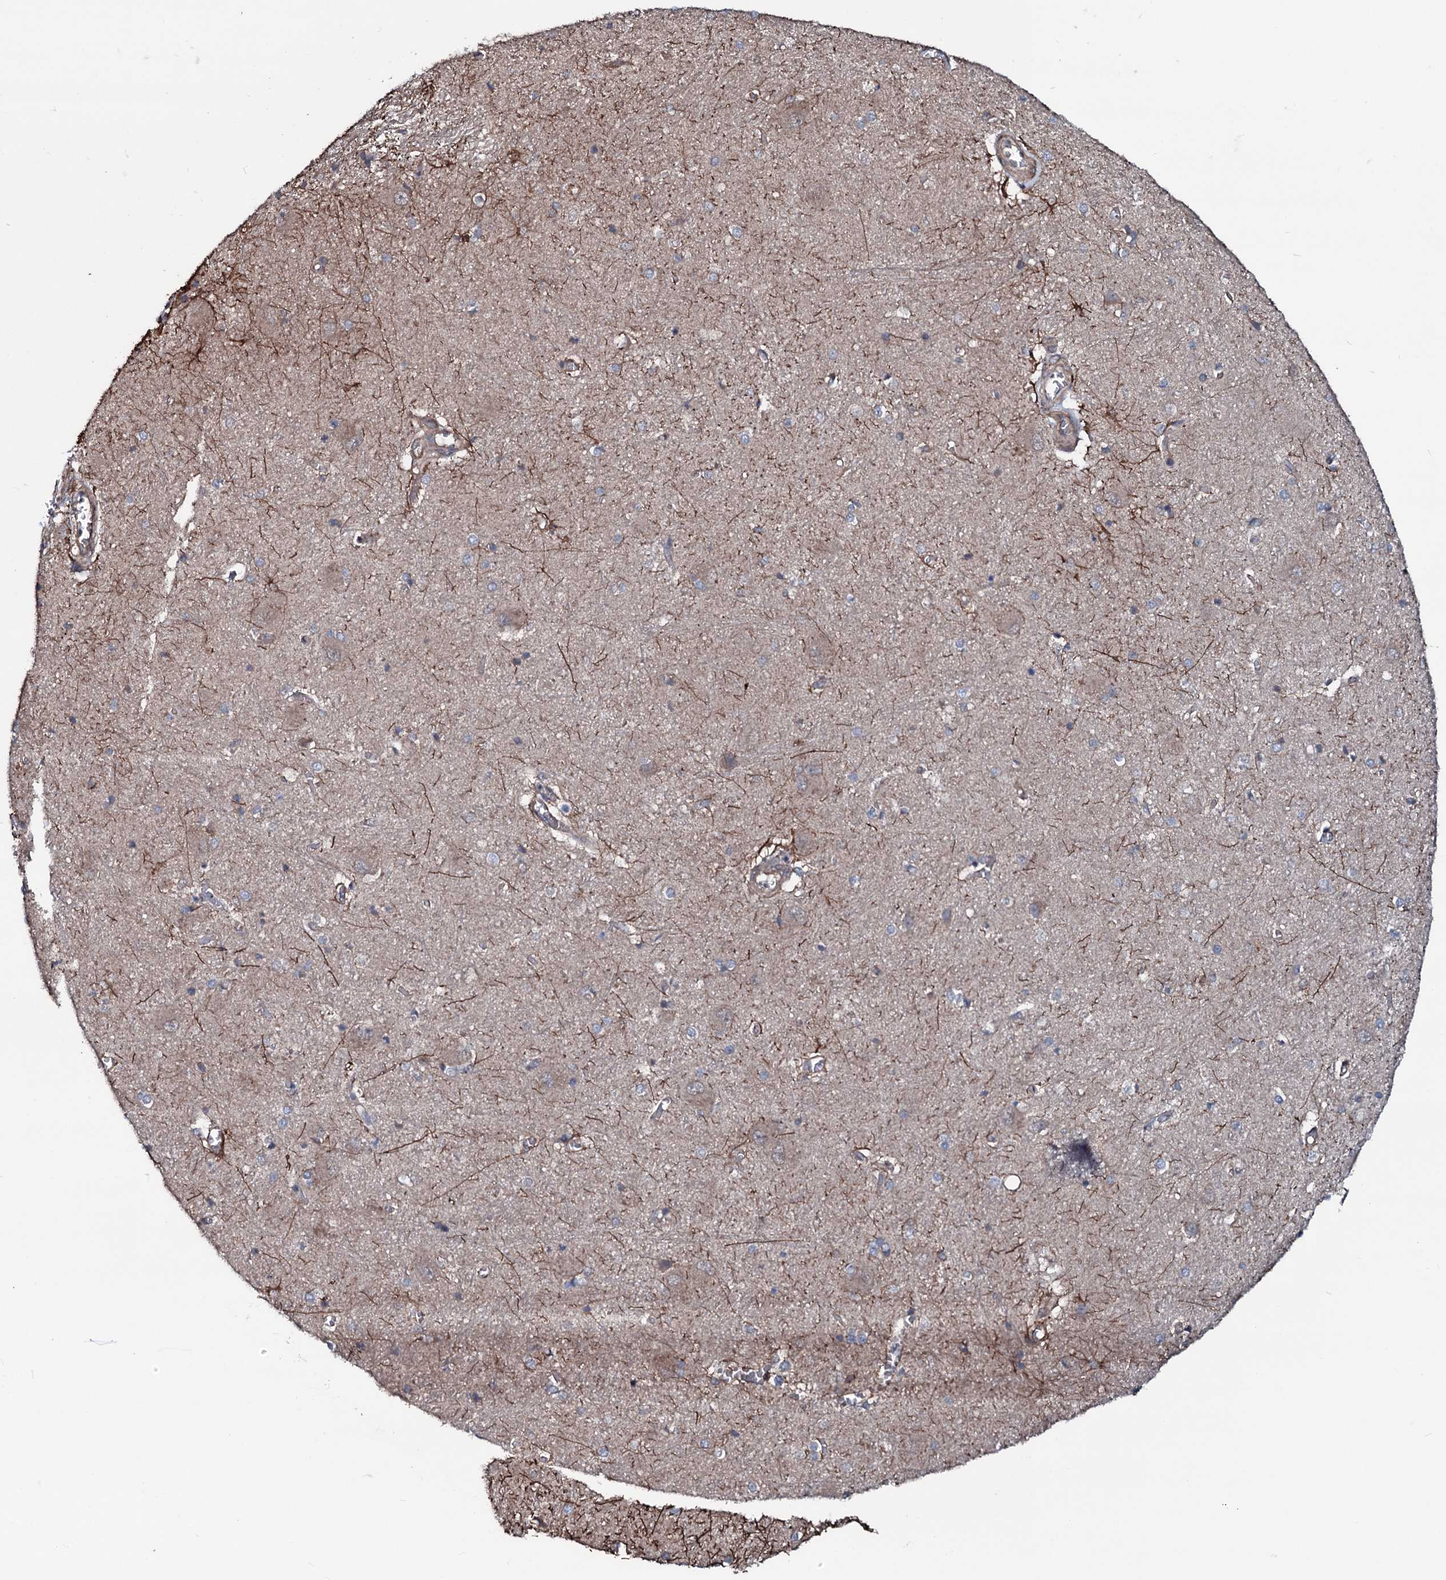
{"staining": {"intensity": "weak", "quantity": "<25%", "location": "cytoplasmic/membranous"}, "tissue": "caudate", "cell_type": "Glial cells", "image_type": "normal", "snomed": [{"axis": "morphology", "description": "Normal tissue, NOS"}, {"axis": "topography", "description": "Lateral ventricle wall"}], "caption": "There is no significant positivity in glial cells of caudate. Nuclei are stained in blue.", "gene": "OGFOD2", "patient": {"sex": "male", "age": 37}}